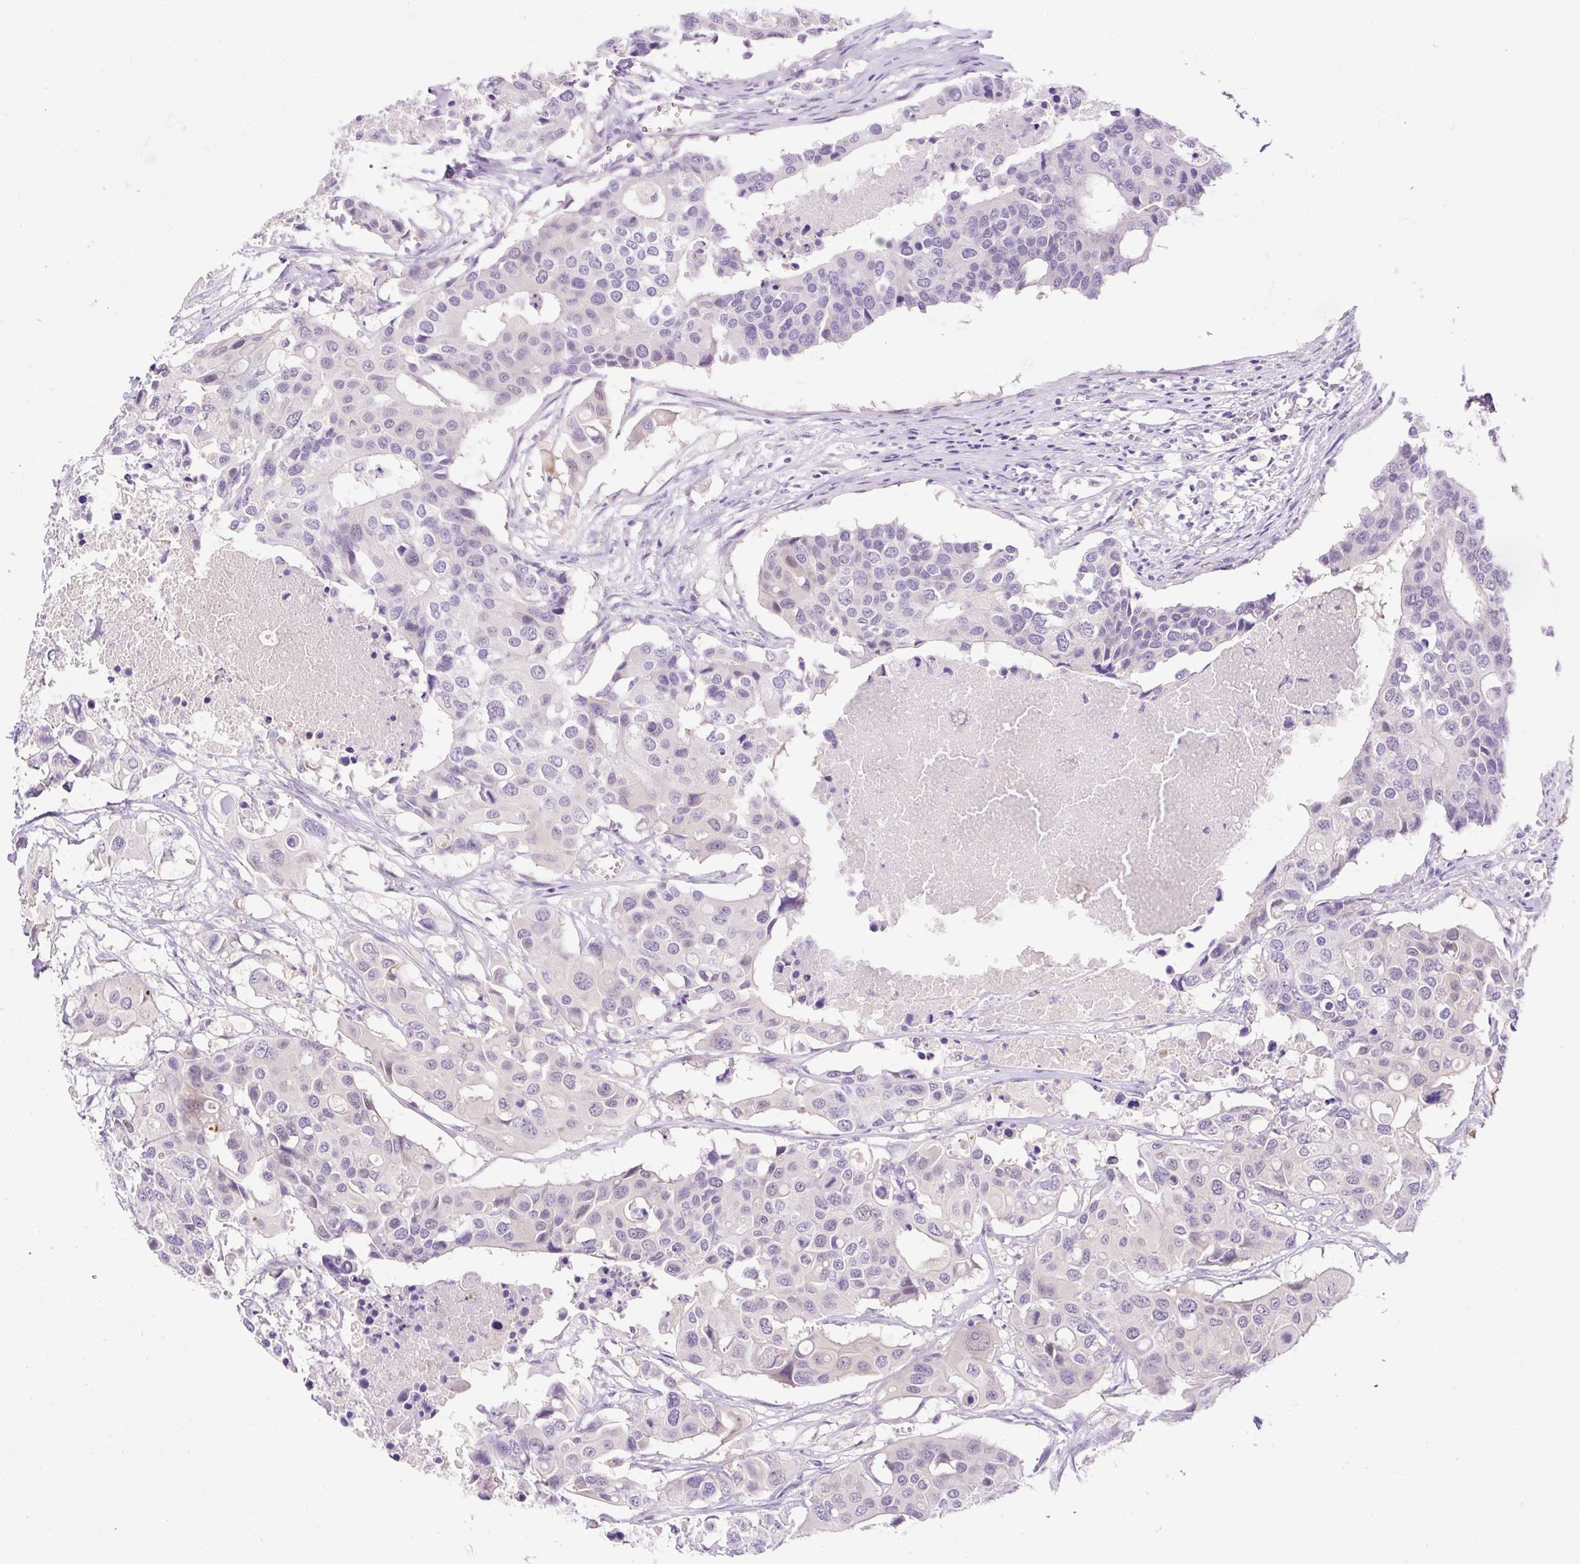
{"staining": {"intensity": "negative", "quantity": "none", "location": "none"}, "tissue": "colorectal cancer", "cell_type": "Tumor cells", "image_type": "cancer", "snomed": [{"axis": "morphology", "description": "Adenocarcinoma, NOS"}, {"axis": "topography", "description": "Colon"}], "caption": "An immunohistochemistry image of colorectal cancer is shown. There is no staining in tumor cells of colorectal cancer.", "gene": "LHFPL5", "patient": {"sex": "male", "age": 77}}